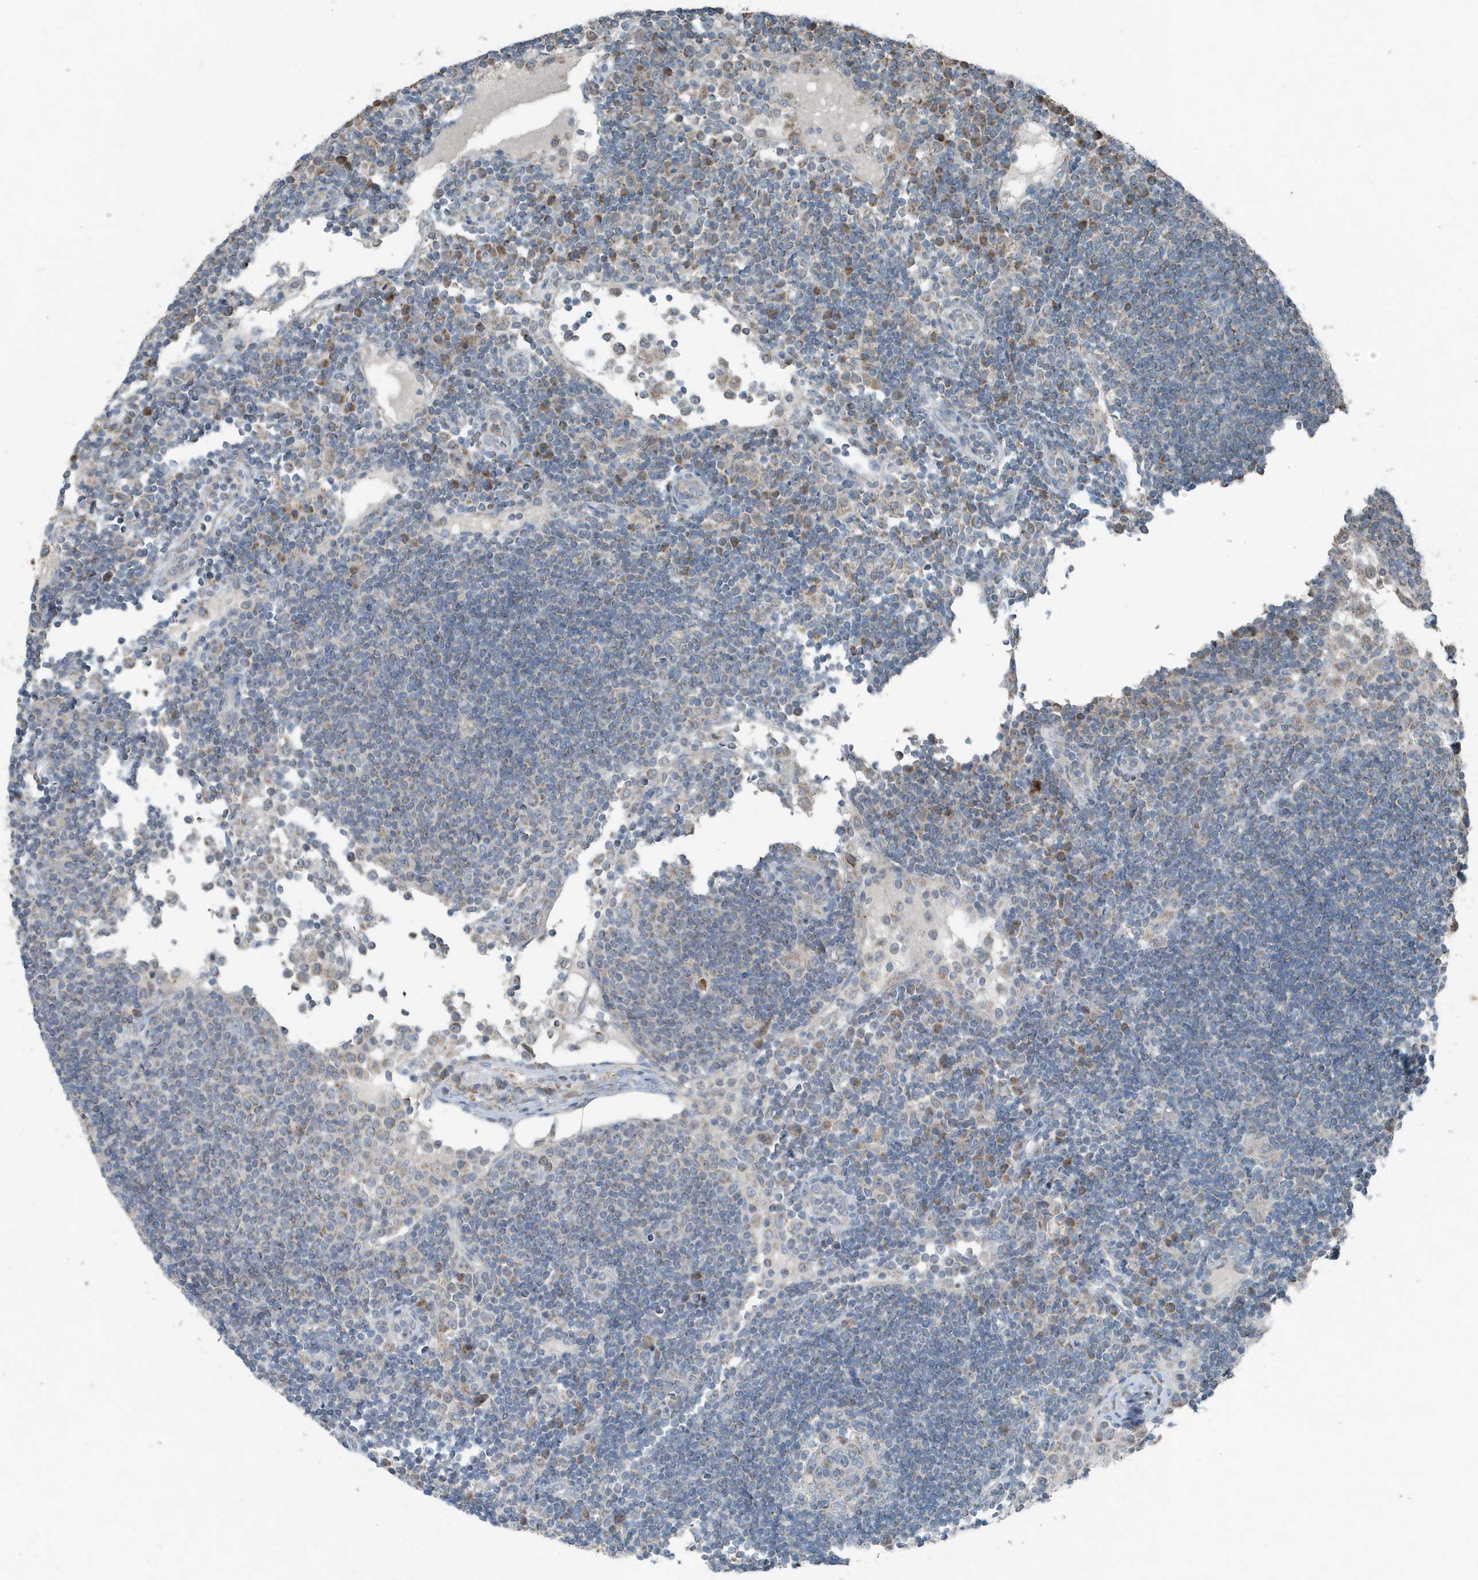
{"staining": {"intensity": "weak", "quantity": "<25%", "location": "cytoplasmic/membranous"}, "tissue": "lymph node", "cell_type": "Germinal center cells", "image_type": "normal", "snomed": [{"axis": "morphology", "description": "Normal tissue, NOS"}, {"axis": "topography", "description": "Lymph node"}], "caption": "Lymph node stained for a protein using immunohistochemistry (IHC) demonstrates no positivity germinal center cells.", "gene": "MT", "patient": {"sex": "female", "age": 53}}